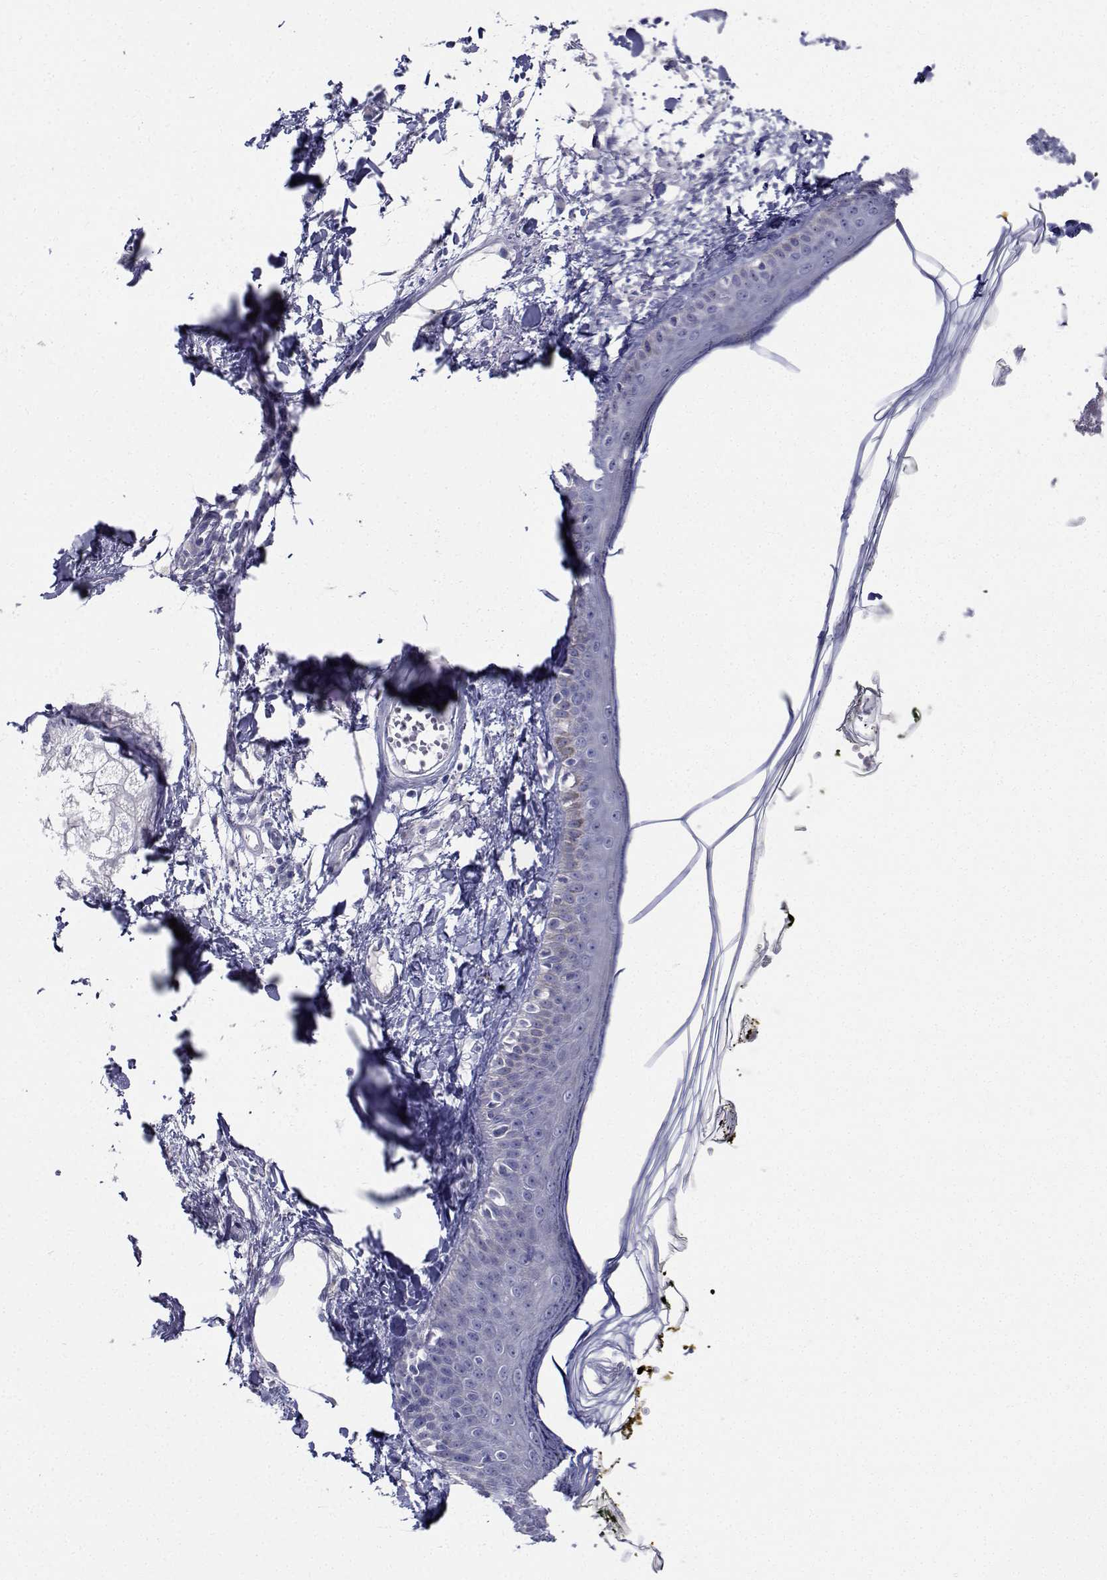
{"staining": {"intensity": "negative", "quantity": "none", "location": "none"}, "tissue": "skin", "cell_type": "Fibroblasts", "image_type": "normal", "snomed": [{"axis": "morphology", "description": "Normal tissue, NOS"}, {"axis": "topography", "description": "Skin"}], "caption": "Histopathology image shows no protein expression in fibroblasts of unremarkable skin. Nuclei are stained in blue.", "gene": "CDHR3", "patient": {"sex": "male", "age": 76}}